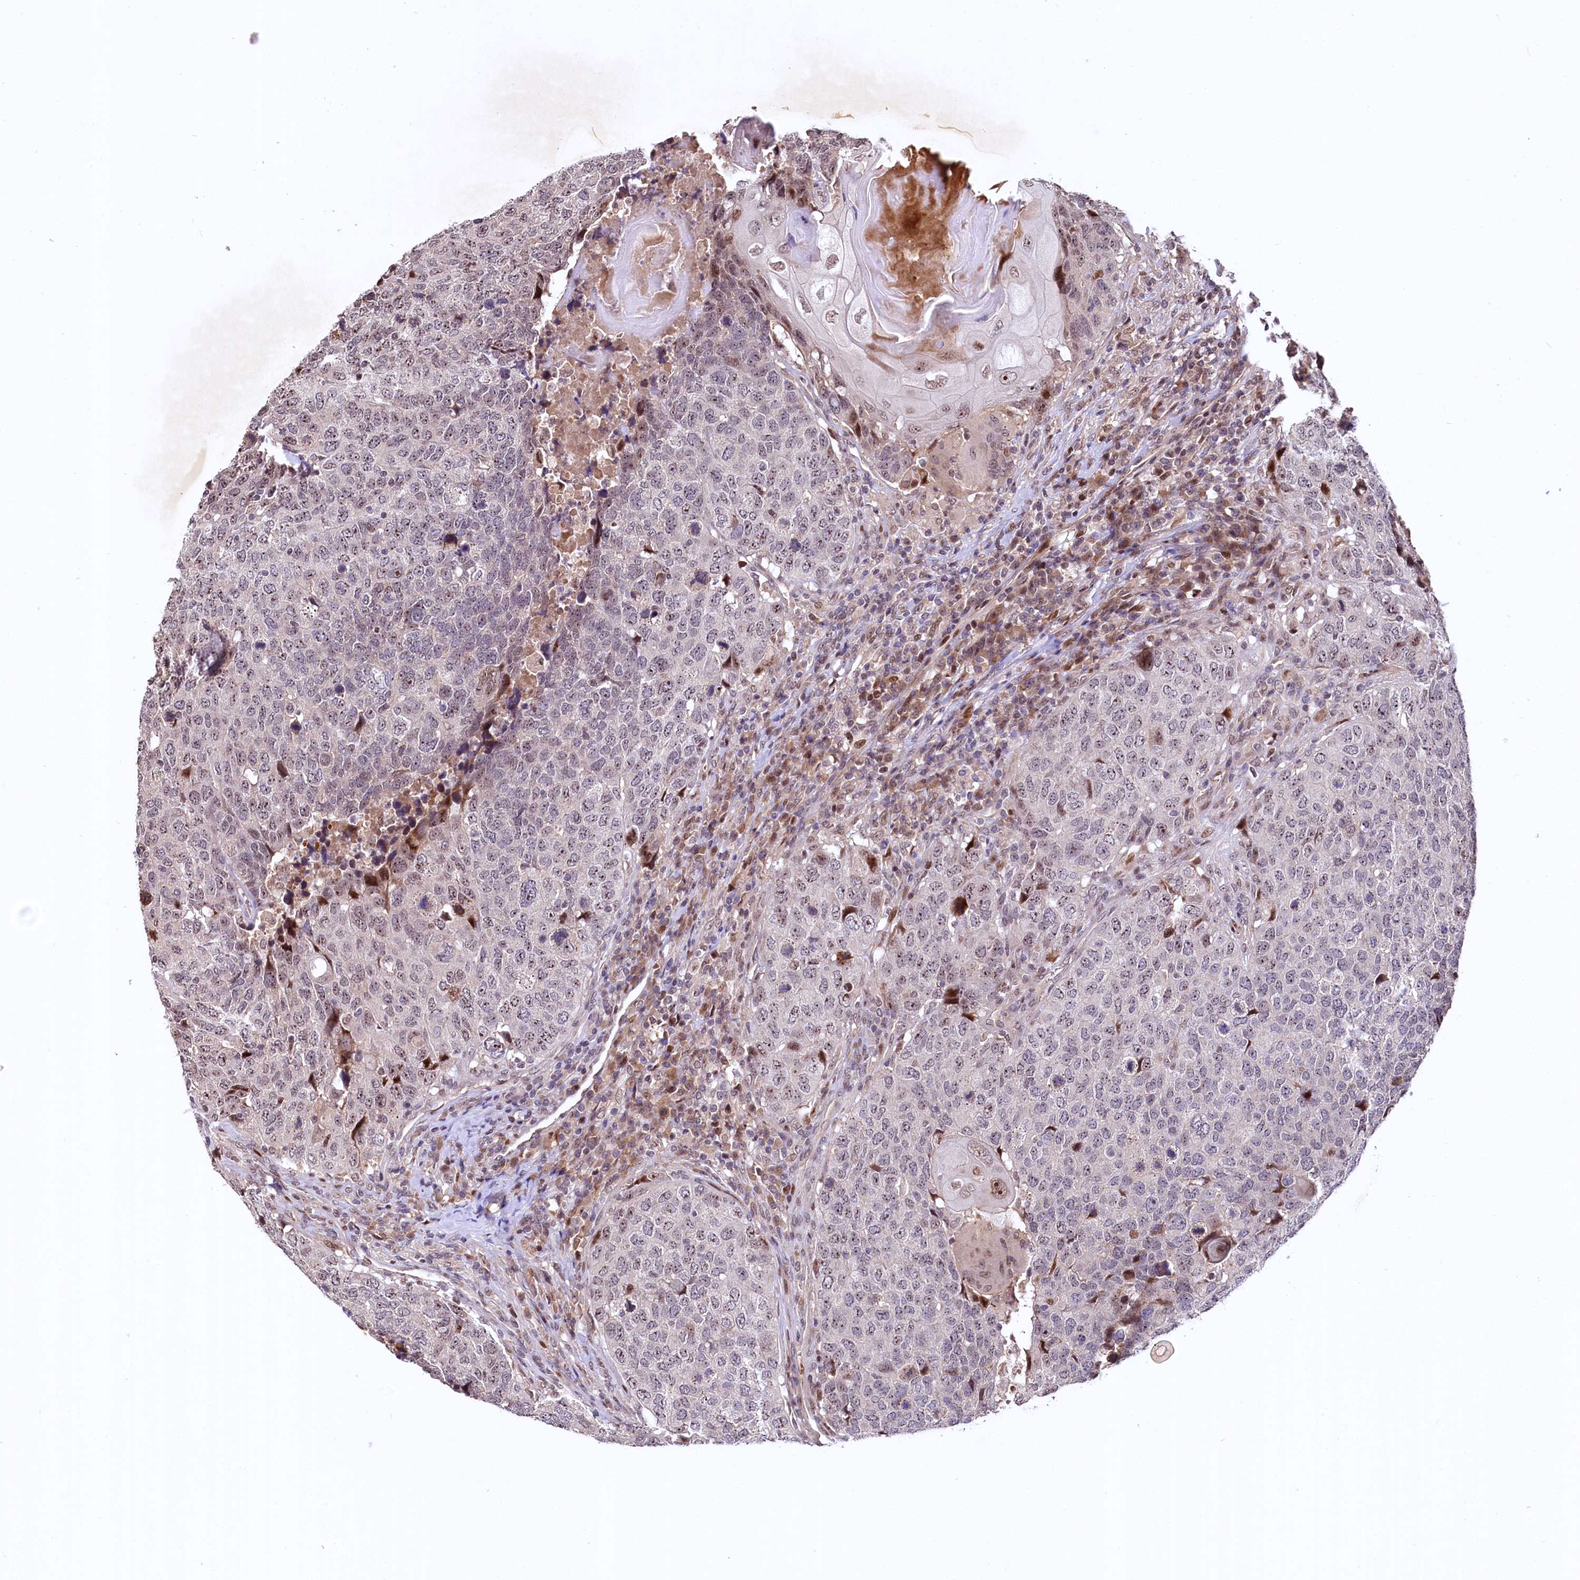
{"staining": {"intensity": "moderate", "quantity": "25%-75%", "location": "nuclear"}, "tissue": "head and neck cancer", "cell_type": "Tumor cells", "image_type": "cancer", "snomed": [{"axis": "morphology", "description": "Squamous cell carcinoma, NOS"}, {"axis": "topography", "description": "Head-Neck"}], "caption": "Immunohistochemical staining of head and neck squamous cell carcinoma demonstrates medium levels of moderate nuclear expression in approximately 25%-75% of tumor cells.", "gene": "N4BP2L1", "patient": {"sex": "male", "age": 66}}